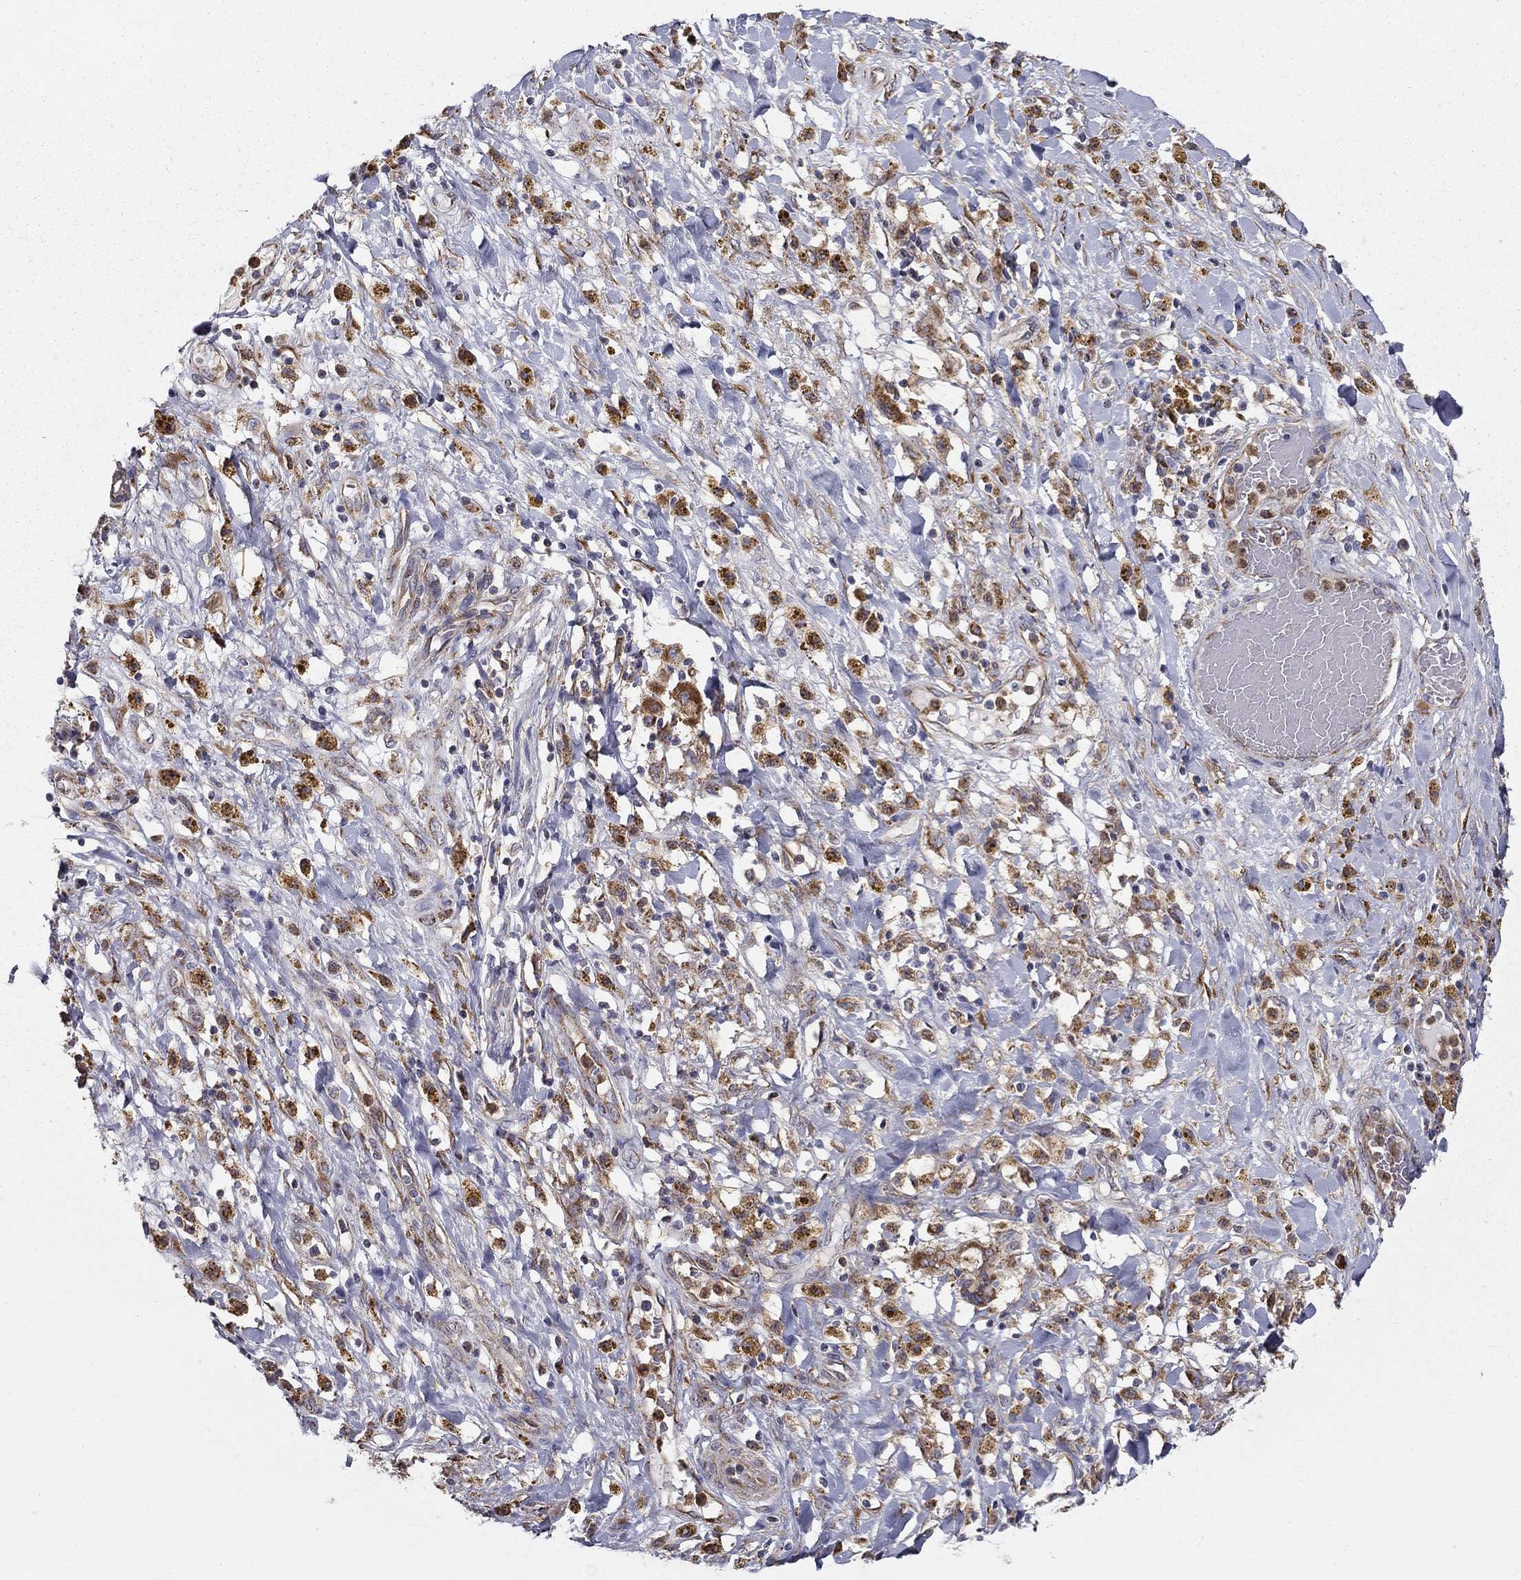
{"staining": {"intensity": "moderate", "quantity": ">75%", "location": "cytoplasmic/membranous"}, "tissue": "melanoma", "cell_type": "Tumor cells", "image_type": "cancer", "snomed": [{"axis": "morphology", "description": "Malignant melanoma, NOS"}, {"axis": "topography", "description": "Skin"}], "caption": "Immunohistochemical staining of human malignant melanoma displays medium levels of moderate cytoplasmic/membranous protein expression in about >75% of tumor cells.", "gene": "PRDX4", "patient": {"sex": "female", "age": 91}}